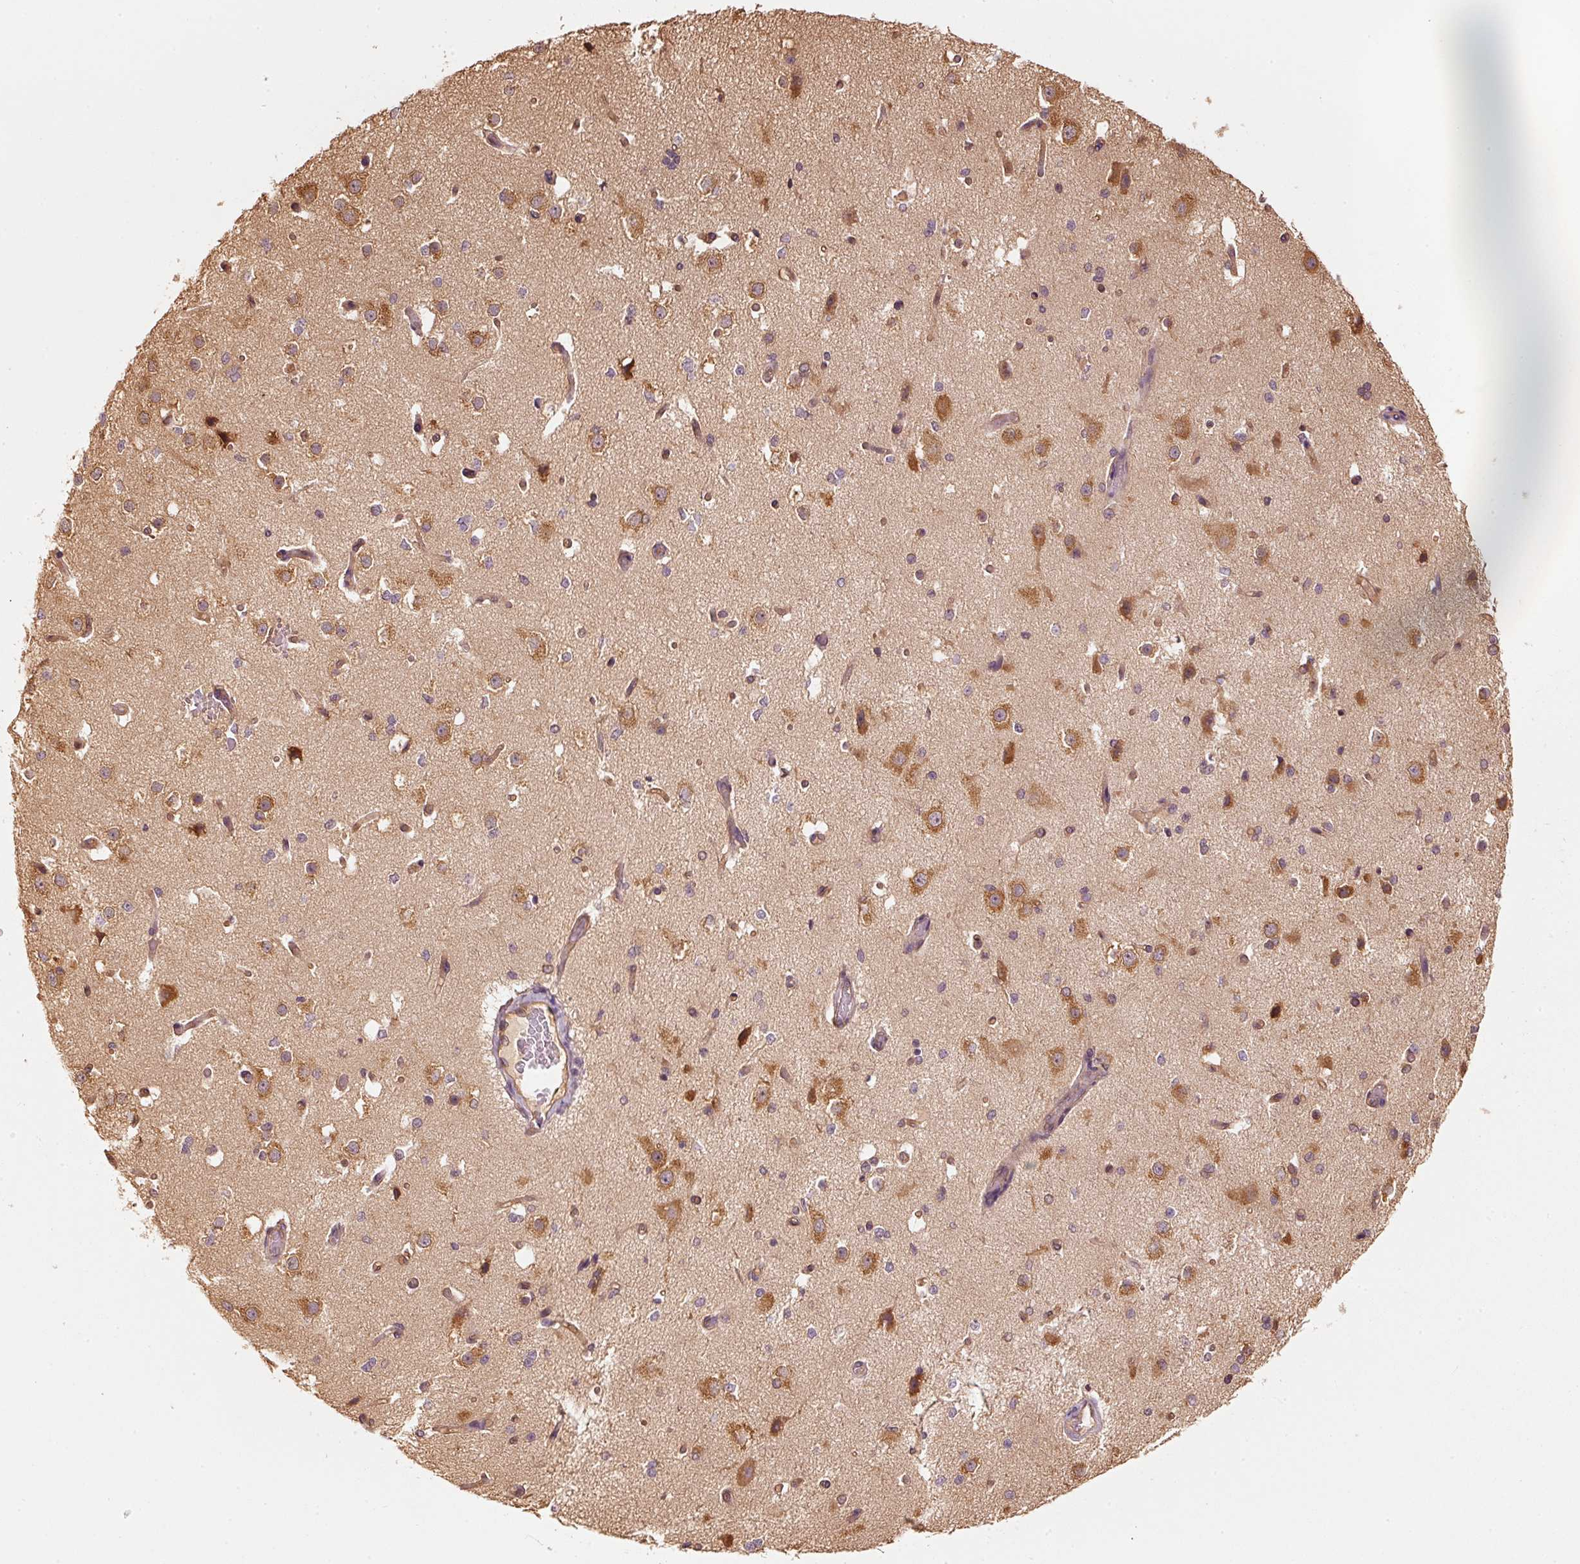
{"staining": {"intensity": "weak", "quantity": ">75%", "location": "cytoplasmic/membranous"}, "tissue": "cerebral cortex", "cell_type": "Endothelial cells", "image_type": "normal", "snomed": [{"axis": "morphology", "description": "Normal tissue, NOS"}, {"axis": "morphology", "description": "Inflammation, NOS"}, {"axis": "topography", "description": "Cerebral cortex"}], "caption": "This is an image of immunohistochemistry staining of unremarkable cerebral cortex, which shows weak staining in the cytoplasmic/membranous of endothelial cells.", "gene": "STAU1", "patient": {"sex": "male", "age": 6}}